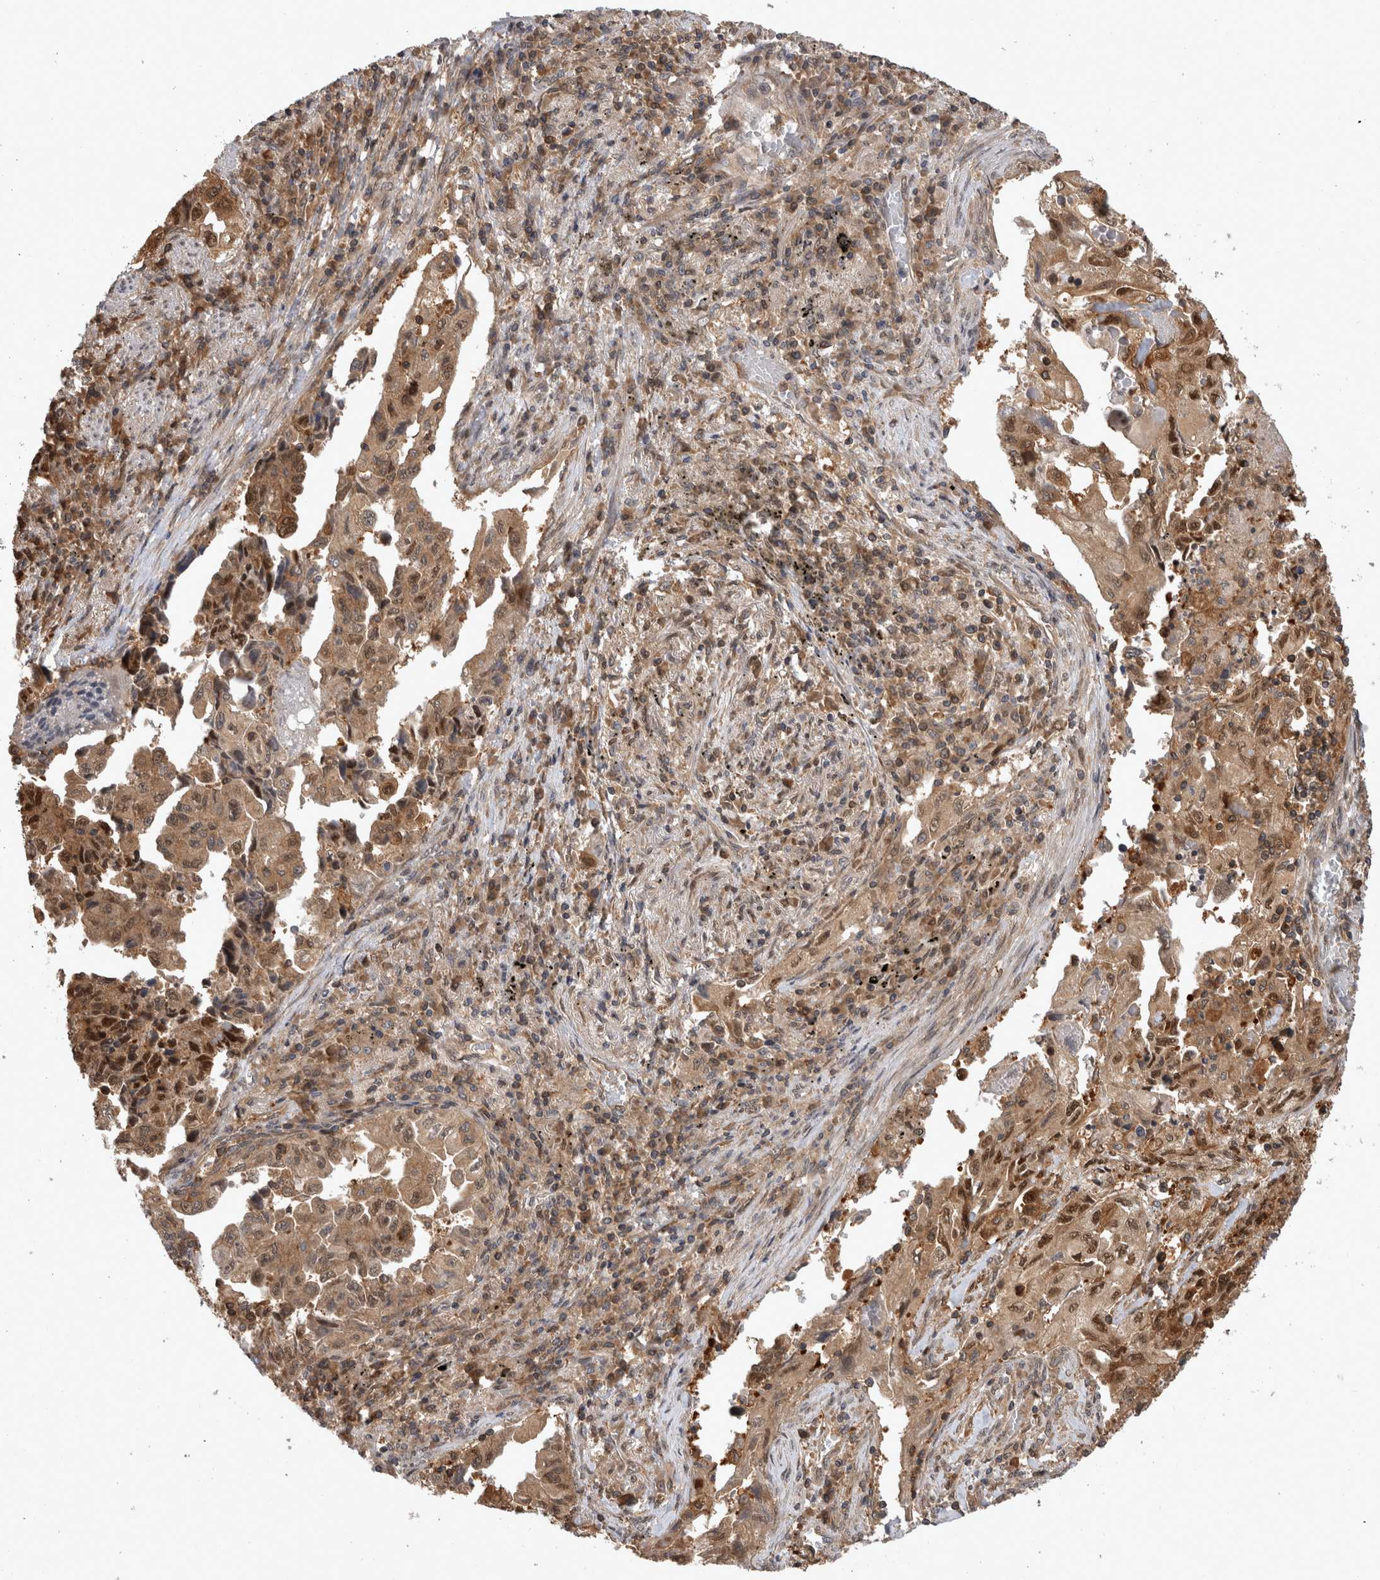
{"staining": {"intensity": "moderate", "quantity": ">75%", "location": "cytoplasmic/membranous,nuclear"}, "tissue": "lung cancer", "cell_type": "Tumor cells", "image_type": "cancer", "snomed": [{"axis": "morphology", "description": "Adenocarcinoma, NOS"}, {"axis": "topography", "description": "Lung"}], "caption": "Immunohistochemical staining of lung adenocarcinoma exhibits medium levels of moderate cytoplasmic/membranous and nuclear protein expression in approximately >75% of tumor cells.", "gene": "ASTN2", "patient": {"sex": "female", "age": 51}}